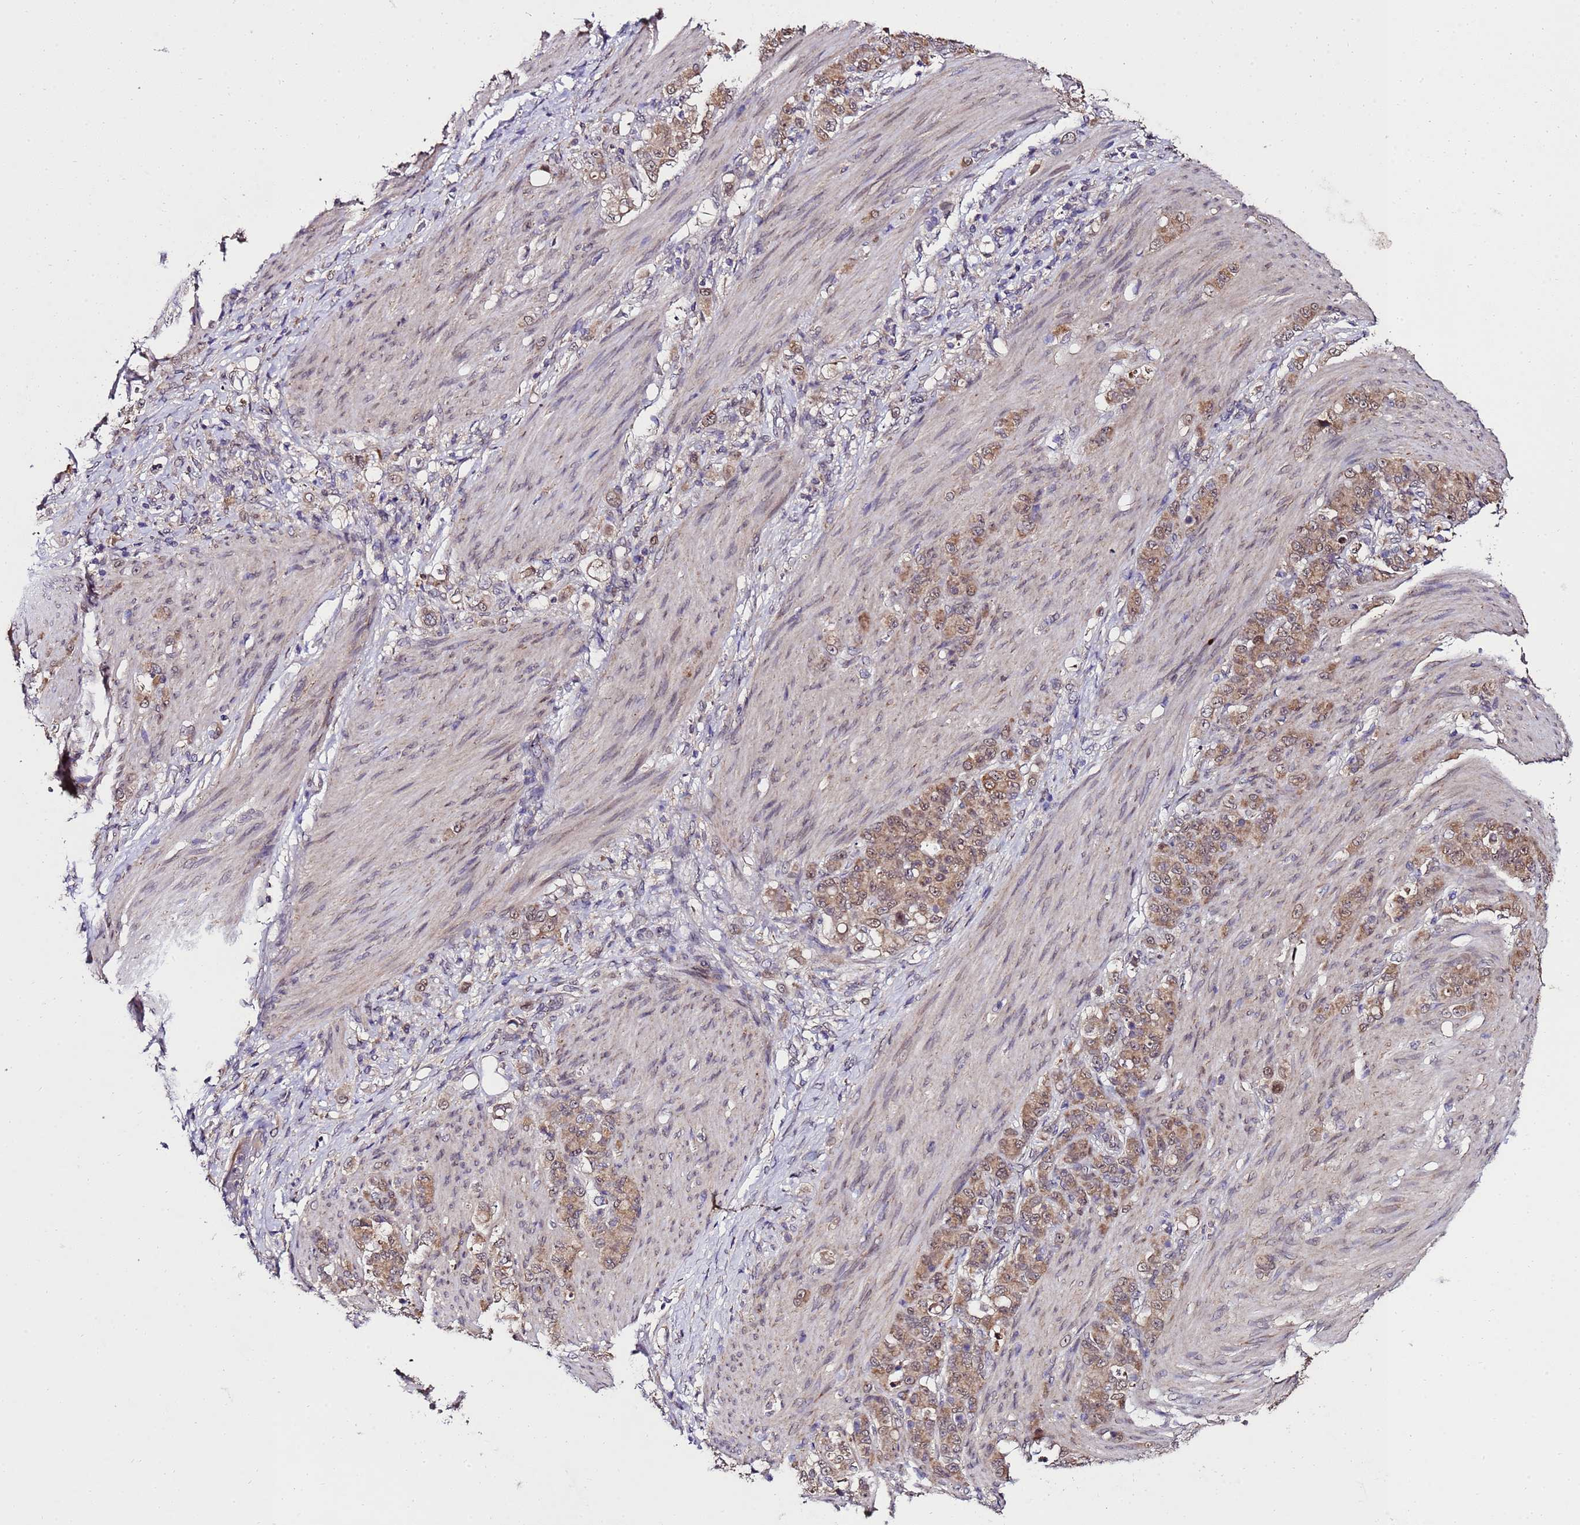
{"staining": {"intensity": "moderate", "quantity": ">75%", "location": "cytoplasmic/membranous,nuclear"}, "tissue": "stomach cancer", "cell_type": "Tumor cells", "image_type": "cancer", "snomed": [{"axis": "morphology", "description": "Adenocarcinoma, NOS"}, {"axis": "topography", "description": "Stomach"}], "caption": "There is medium levels of moderate cytoplasmic/membranous and nuclear positivity in tumor cells of stomach cancer (adenocarcinoma), as demonstrated by immunohistochemical staining (brown color).", "gene": "ZNF329", "patient": {"sex": "female", "age": 79}}